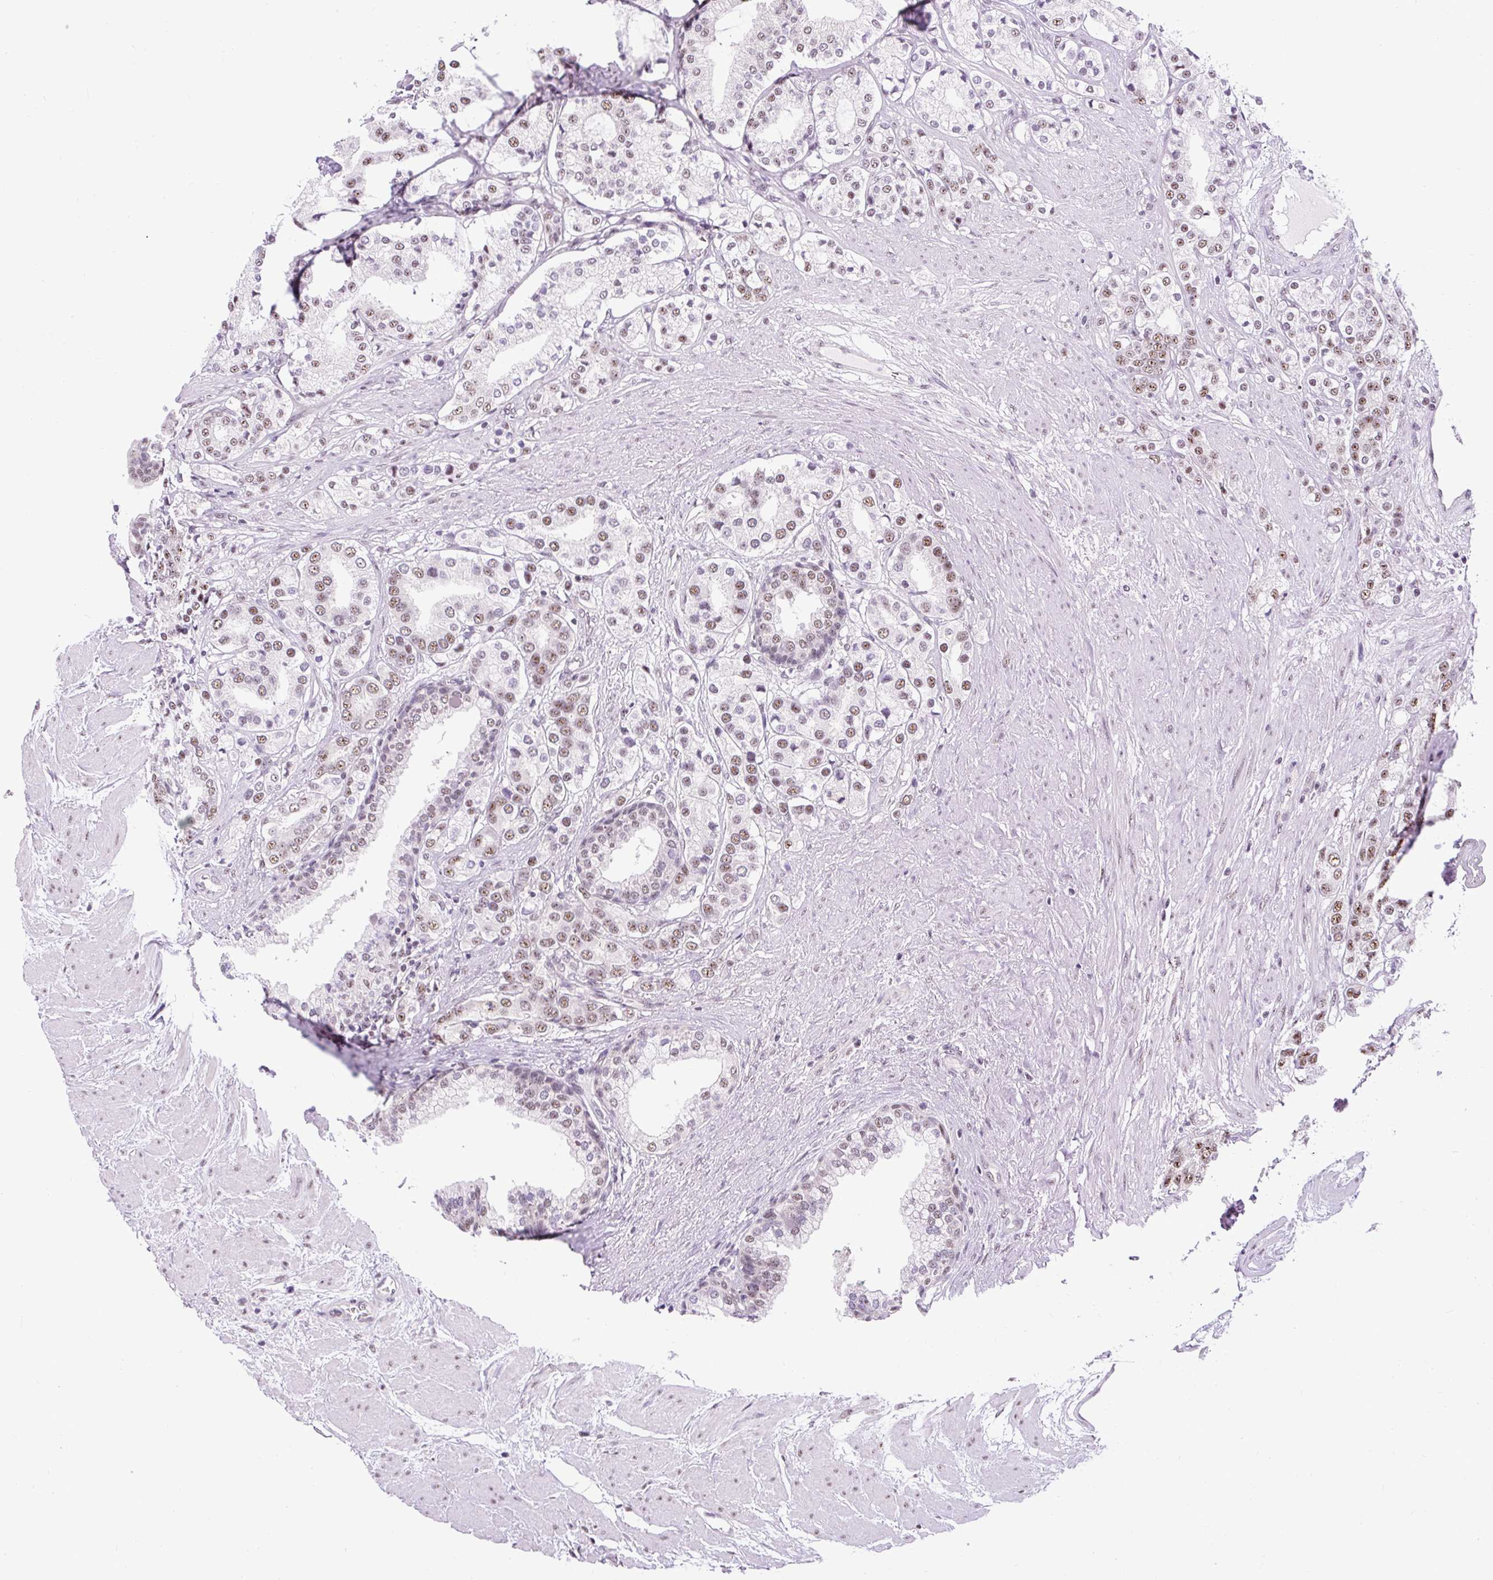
{"staining": {"intensity": "moderate", "quantity": "25%-75%", "location": "nuclear"}, "tissue": "prostate cancer", "cell_type": "Tumor cells", "image_type": "cancer", "snomed": [{"axis": "morphology", "description": "Adenocarcinoma, High grade"}, {"axis": "topography", "description": "Prostate"}], "caption": "A medium amount of moderate nuclear staining is identified in approximately 25%-75% of tumor cells in prostate high-grade adenocarcinoma tissue.", "gene": "SMC5", "patient": {"sex": "male", "age": 58}}